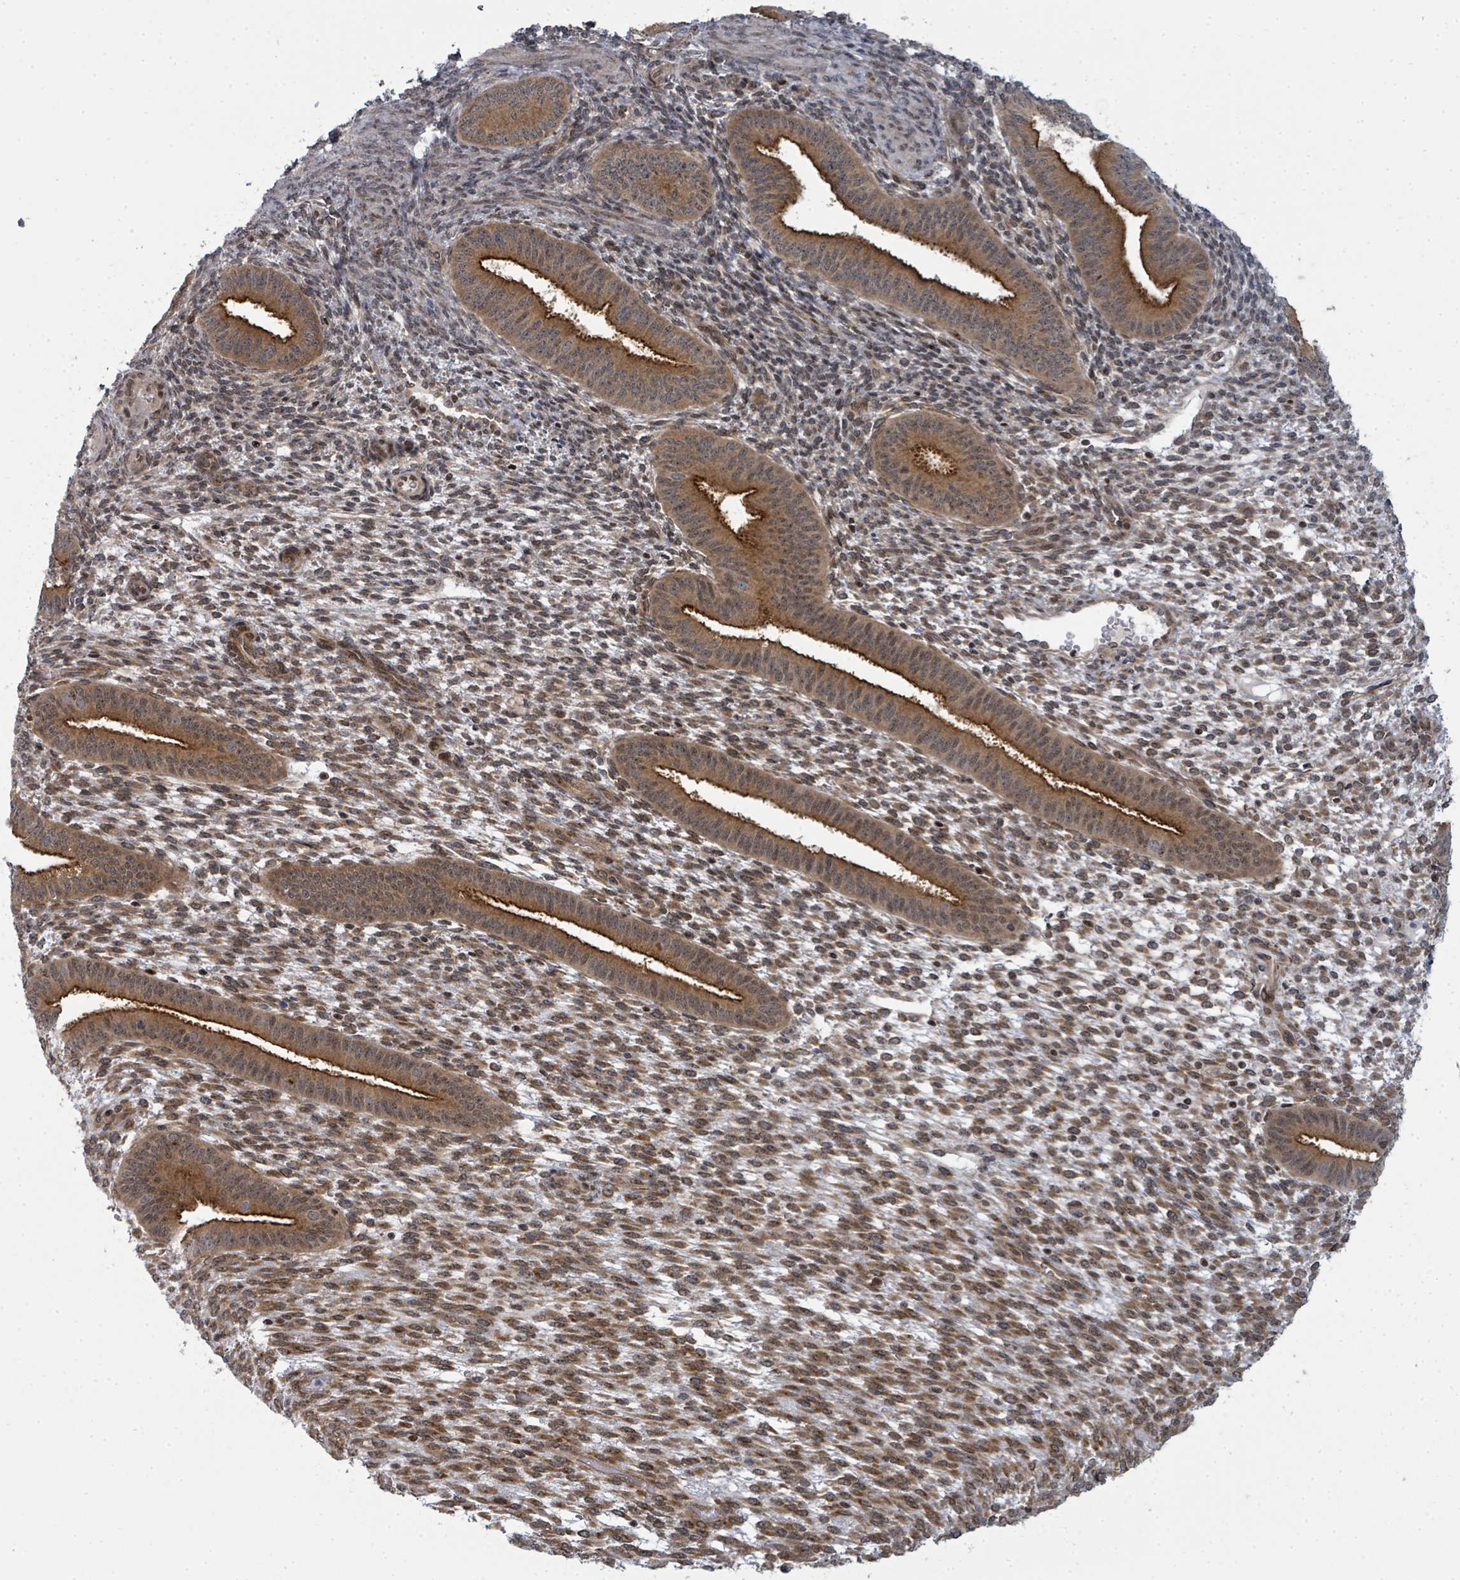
{"staining": {"intensity": "moderate", "quantity": "25%-75%", "location": "nuclear"}, "tissue": "endometrium", "cell_type": "Cells in endometrial stroma", "image_type": "normal", "snomed": [{"axis": "morphology", "description": "Normal tissue, NOS"}, {"axis": "topography", "description": "Endometrium"}], "caption": "DAB (3,3'-diaminobenzidine) immunohistochemical staining of normal endometrium demonstrates moderate nuclear protein expression in about 25%-75% of cells in endometrial stroma.", "gene": "PSMG2", "patient": {"sex": "female", "age": 36}}